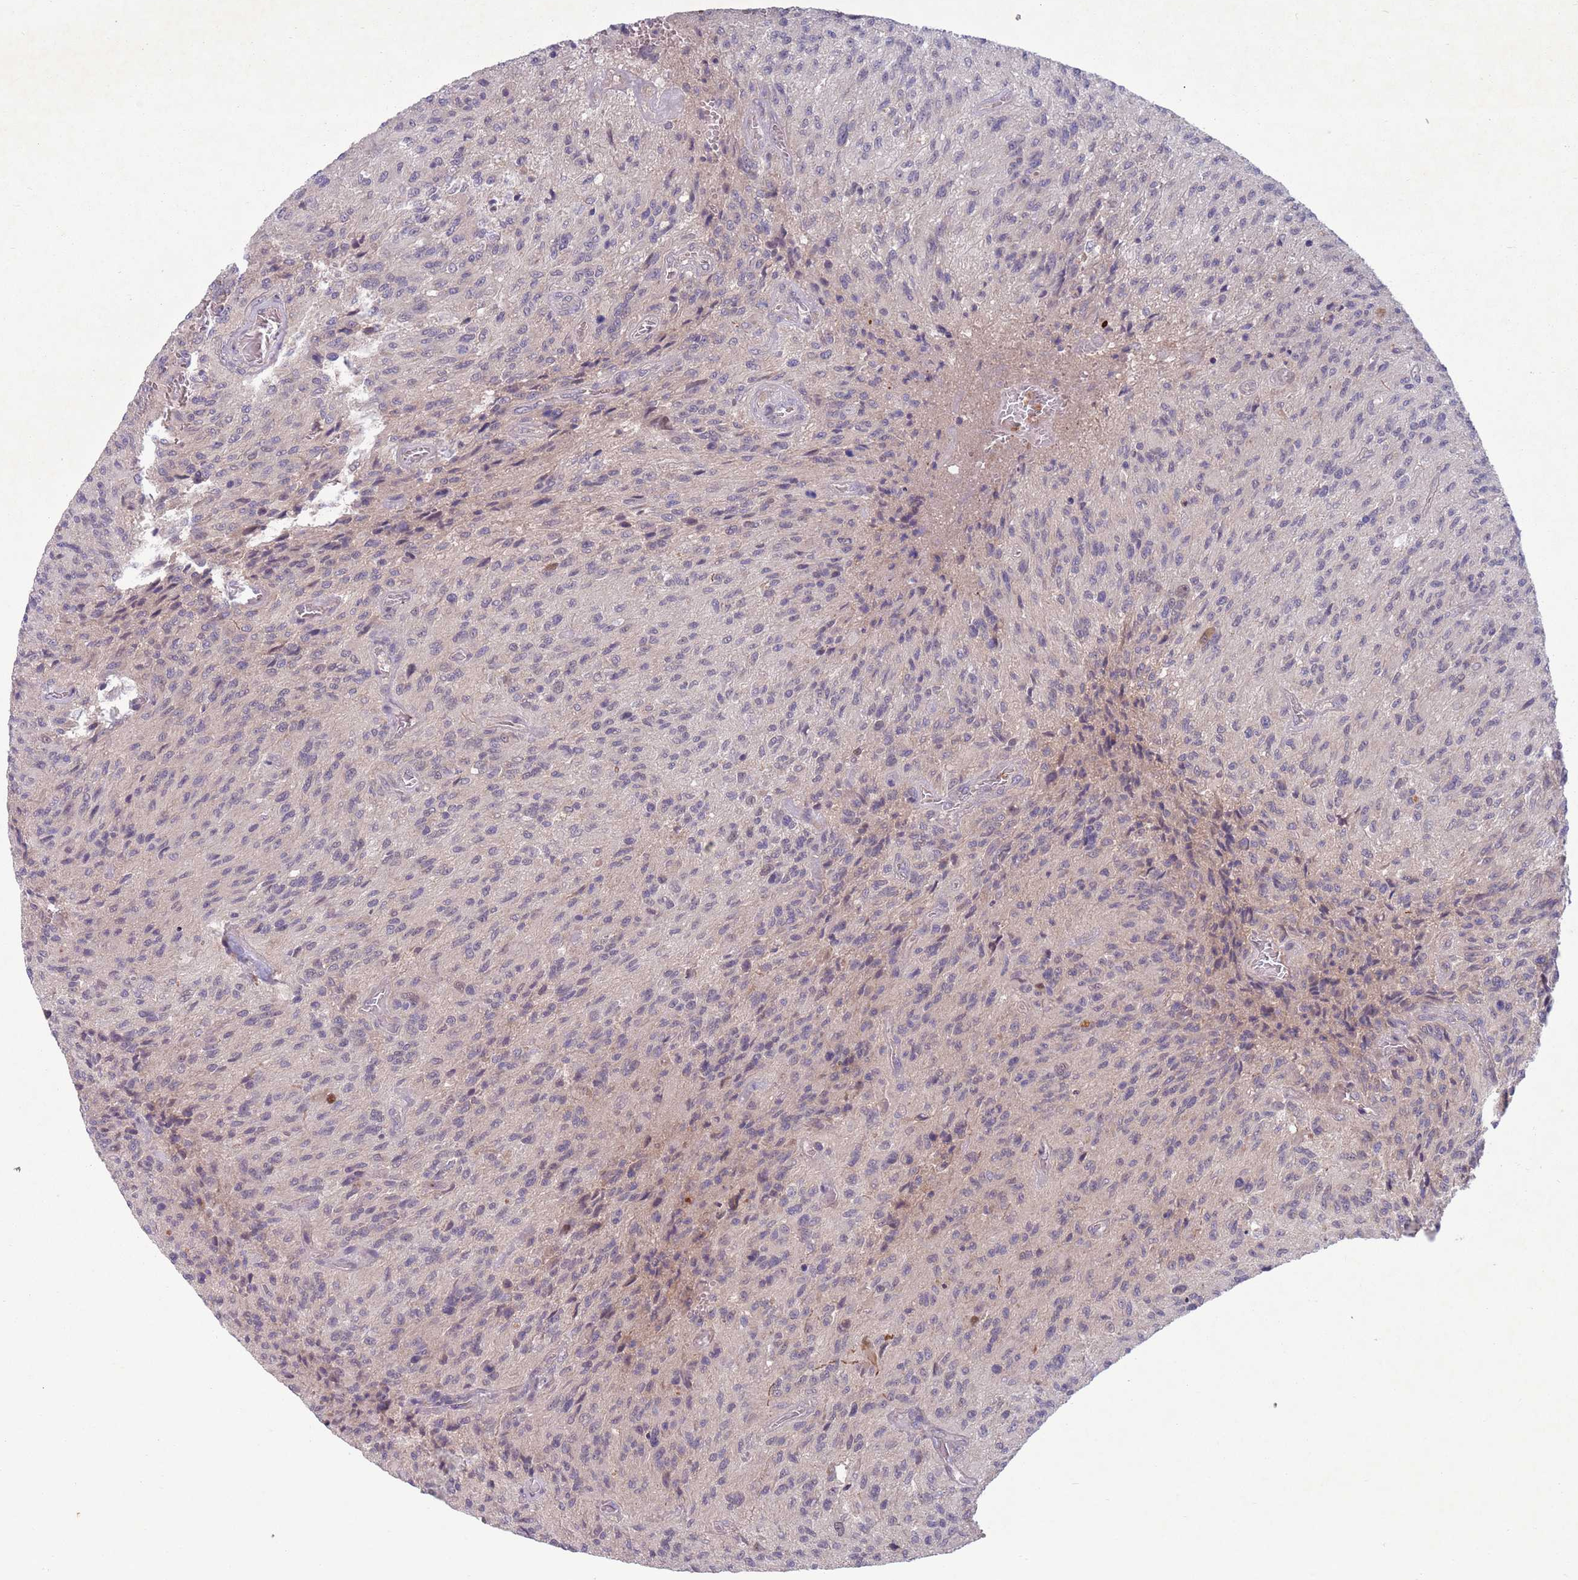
{"staining": {"intensity": "negative", "quantity": "none", "location": "none"}, "tissue": "glioma", "cell_type": "Tumor cells", "image_type": "cancer", "snomed": [{"axis": "morphology", "description": "Normal tissue, NOS"}, {"axis": "morphology", "description": "Glioma, malignant, High grade"}, {"axis": "topography", "description": "Cerebral cortex"}], "caption": "Immunohistochemistry (IHC) of glioma demonstrates no expression in tumor cells. Nuclei are stained in blue.", "gene": "TYW1", "patient": {"sex": "male", "age": 56}}